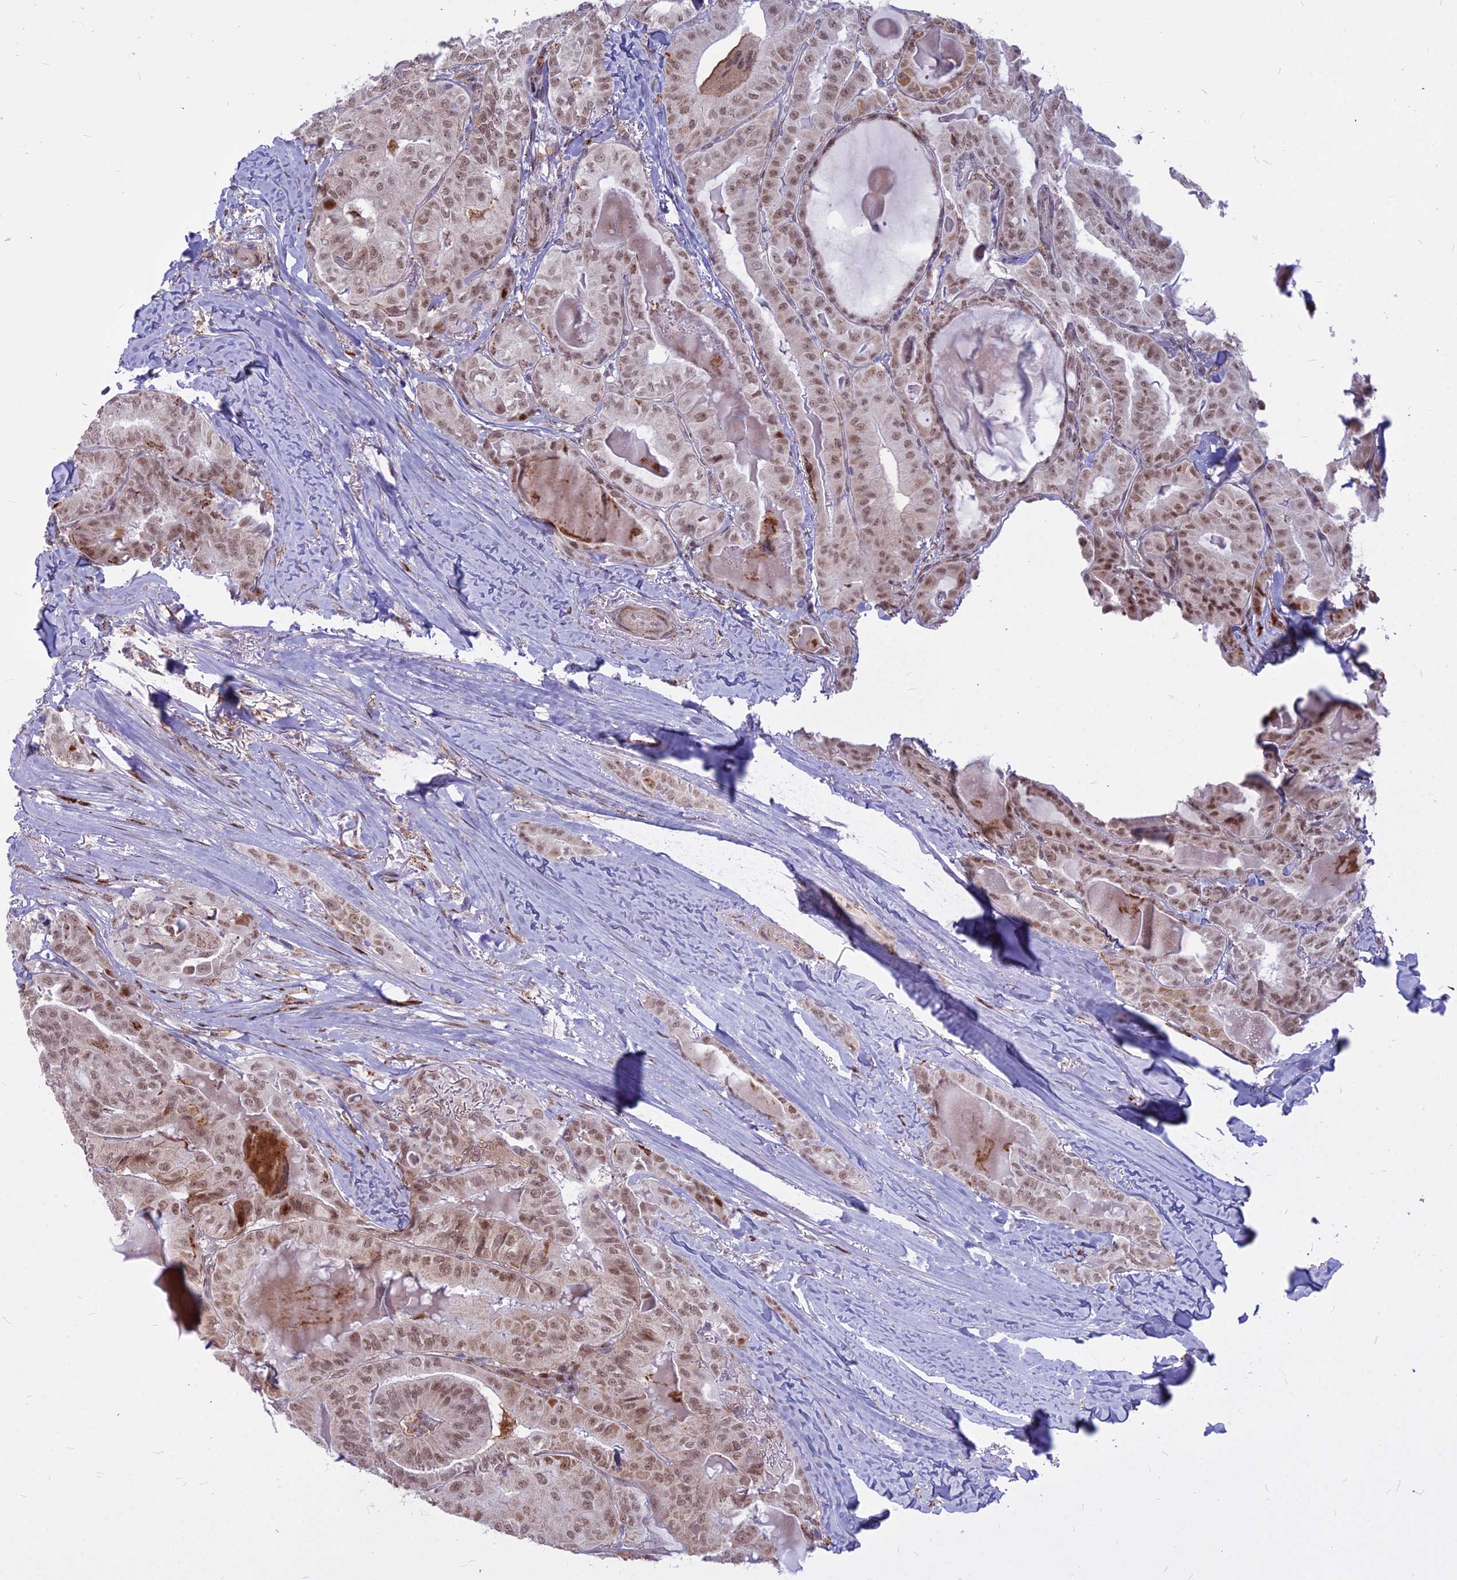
{"staining": {"intensity": "moderate", "quantity": ">75%", "location": "nuclear"}, "tissue": "thyroid cancer", "cell_type": "Tumor cells", "image_type": "cancer", "snomed": [{"axis": "morphology", "description": "Papillary adenocarcinoma, NOS"}, {"axis": "topography", "description": "Thyroid gland"}], "caption": "A medium amount of moderate nuclear positivity is identified in about >75% of tumor cells in thyroid cancer tissue. (DAB IHC, brown staining for protein, blue staining for nuclei).", "gene": "ALG10", "patient": {"sex": "female", "age": 68}}